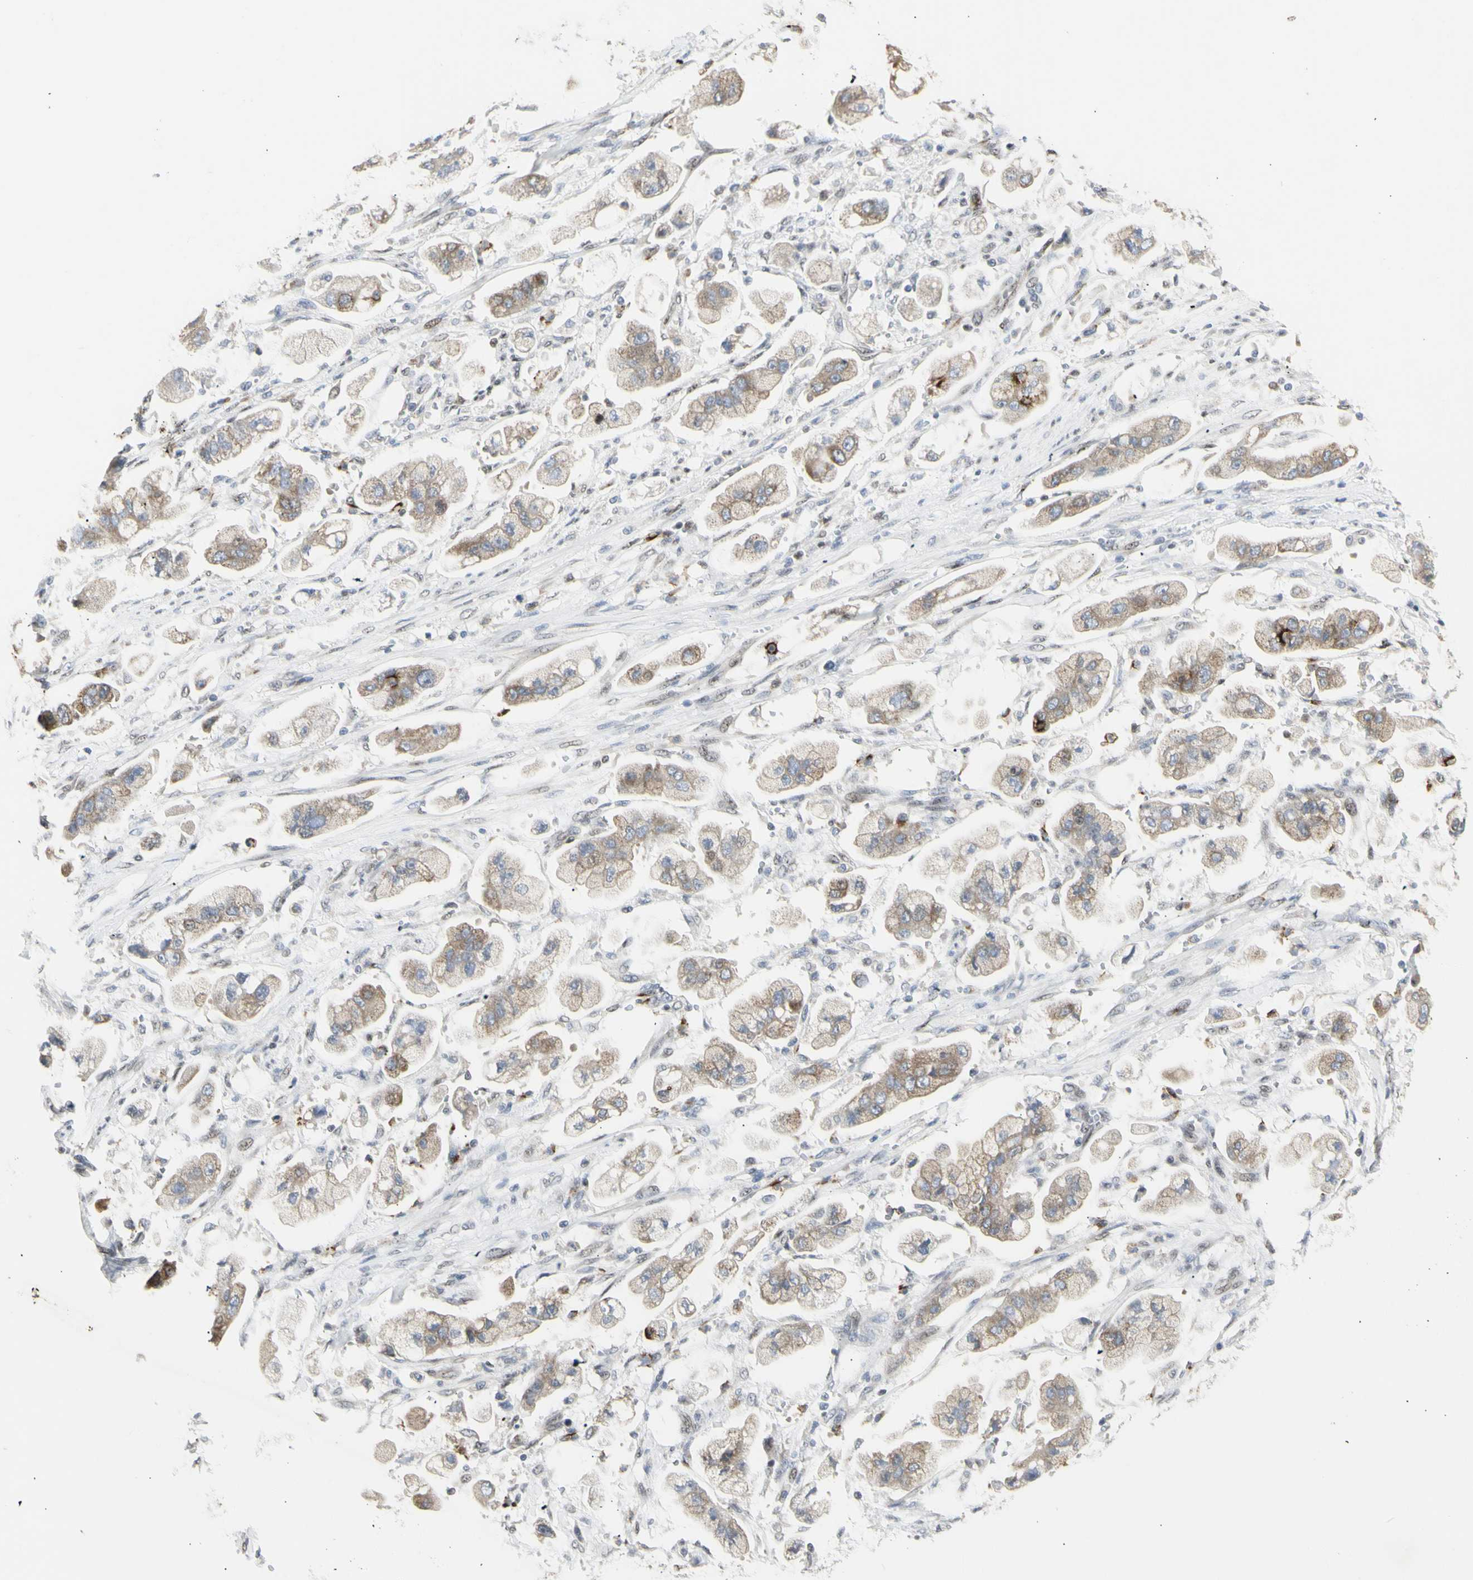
{"staining": {"intensity": "moderate", "quantity": ">75%", "location": "cytoplasmic/membranous"}, "tissue": "stomach cancer", "cell_type": "Tumor cells", "image_type": "cancer", "snomed": [{"axis": "morphology", "description": "Adenocarcinoma, NOS"}, {"axis": "topography", "description": "Stomach"}], "caption": "Immunohistochemical staining of human adenocarcinoma (stomach) displays medium levels of moderate cytoplasmic/membranous protein staining in about >75% of tumor cells.", "gene": "DHRS7B", "patient": {"sex": "male", "age": 62}}